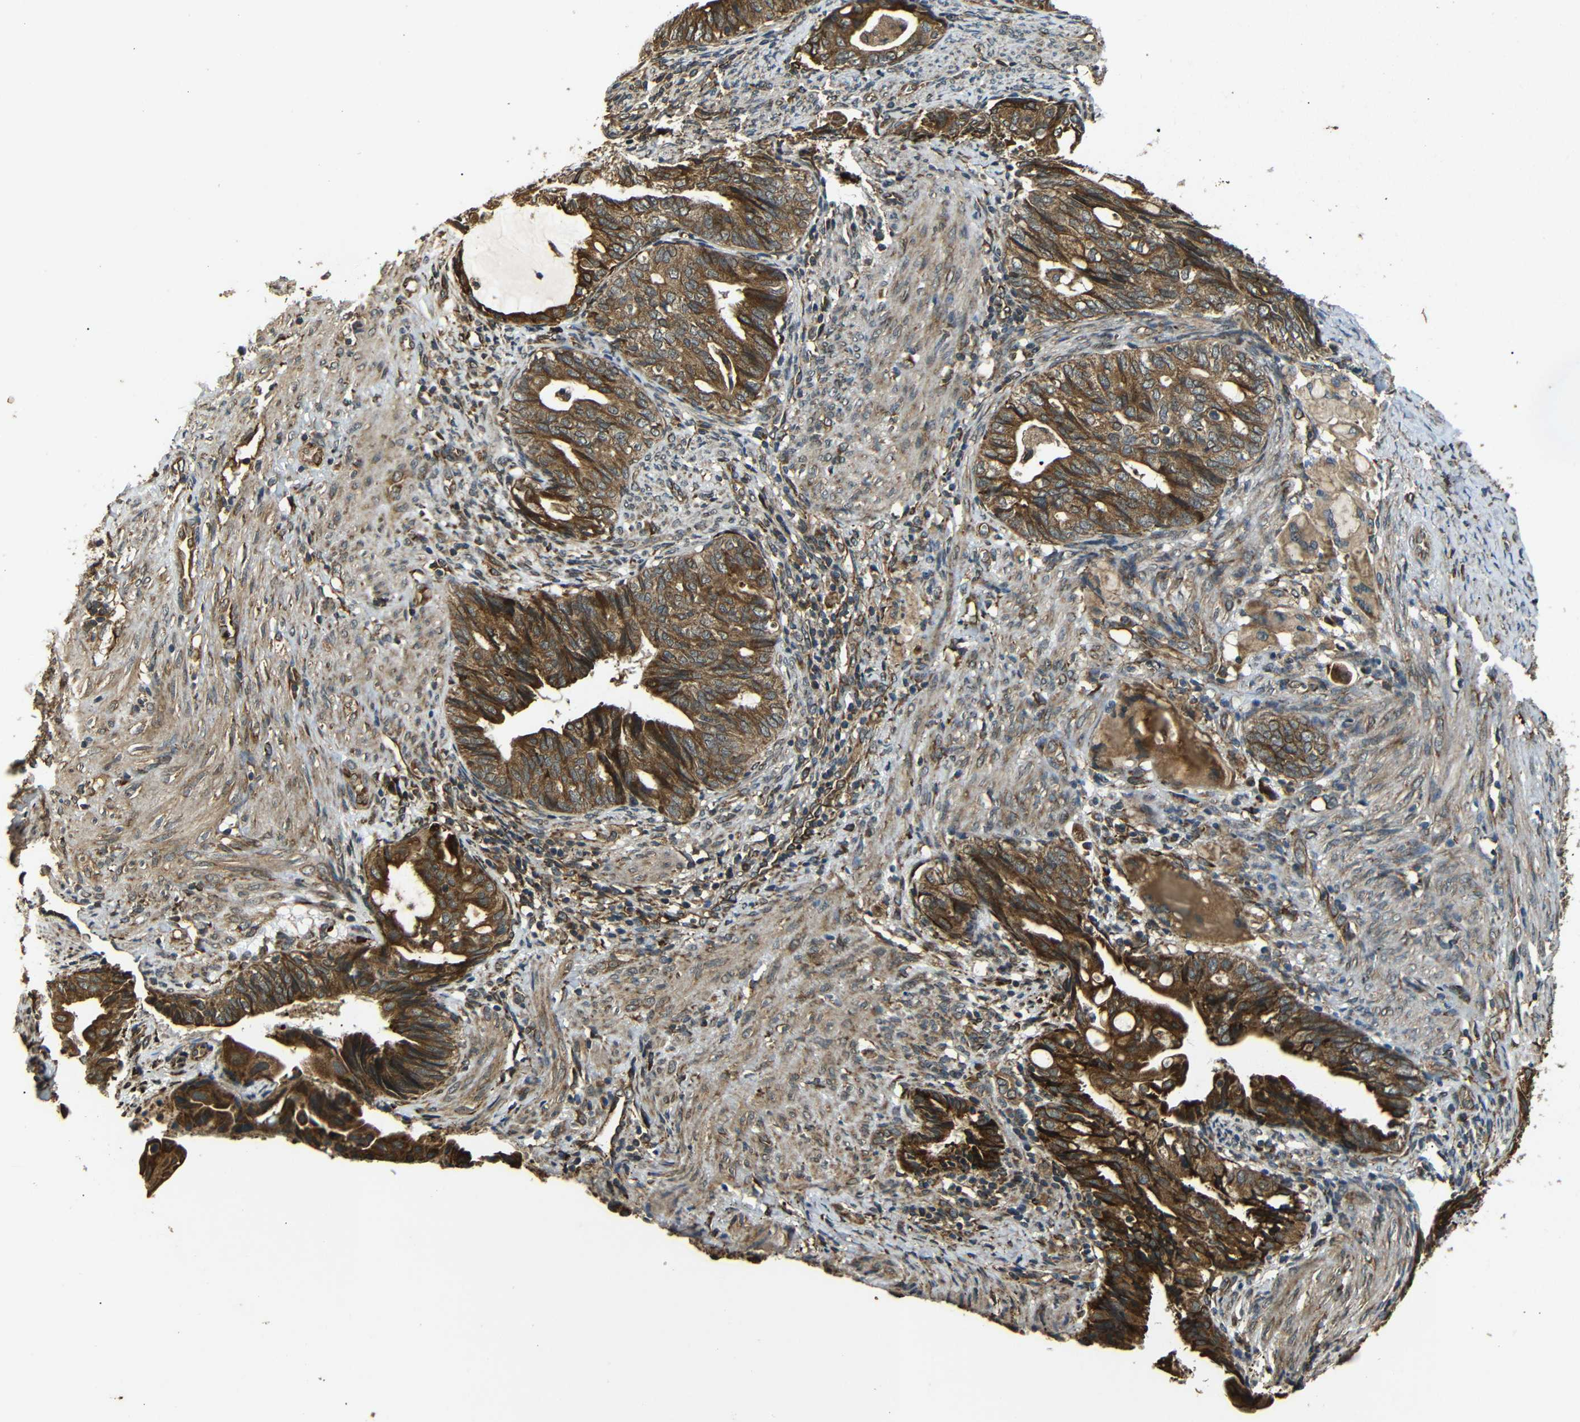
{"staining": {"intensity": "strong", "quantity": ">75%", "location": "cytoplasmic/membranous"}, "tissue": "endometrial cancer", "cell_type": "Tumor cells", "image_type": "cancer", "snomed": [{"axis": "morphology", "description": "Adenocarcinoma, NOS"}, {"axis": "topography", "description": "Endometrium"}], "caption": "Immunohistochemistry histopathology image of human endometrial adenocarcinoma stained for a protein (brown), which demonstrates high levels of strong cytoplasmic/membranous positivity in approximately >75% of tumor cells.", "gene": "TRPC1", "patient": {"sex": "female", "age": 86}}